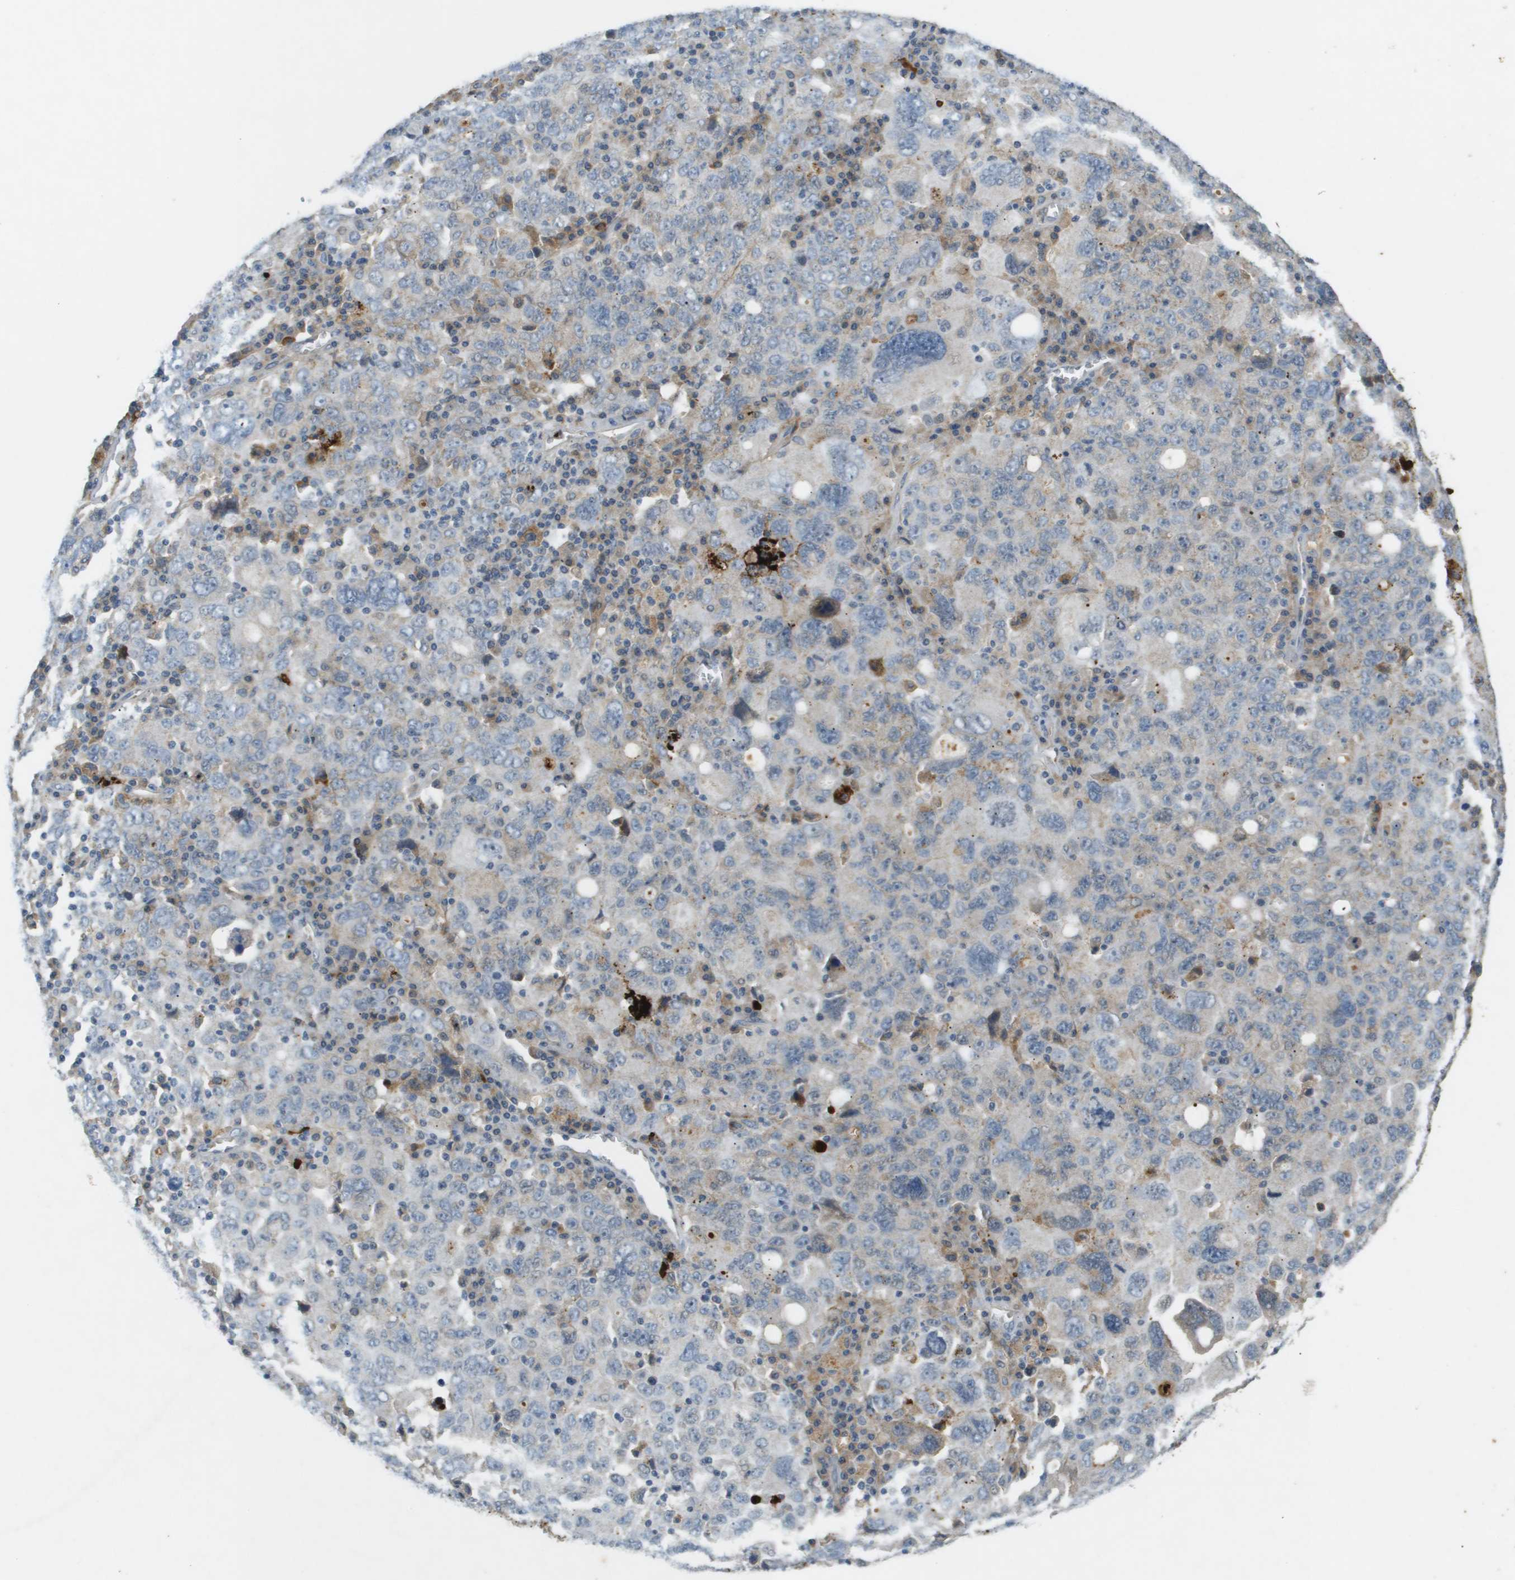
{"staining": {"intensity": "negative", "quantity": "none", "location": "none"}, "tissue": "ovarian cancer", "cell_type": "Tumor cells", "image_type": "cancer", "snomed": [{"axis": "morphology", "description": "Carcinoma, endometroid"}, {"axis": "topography", "description": "Ovary"}], "caption": "IHC of ovarian endometroid carcinoma reveals no staining in tumor cells.", "gene": "VTN", "patient": {"sex": "female", "age": 62}}